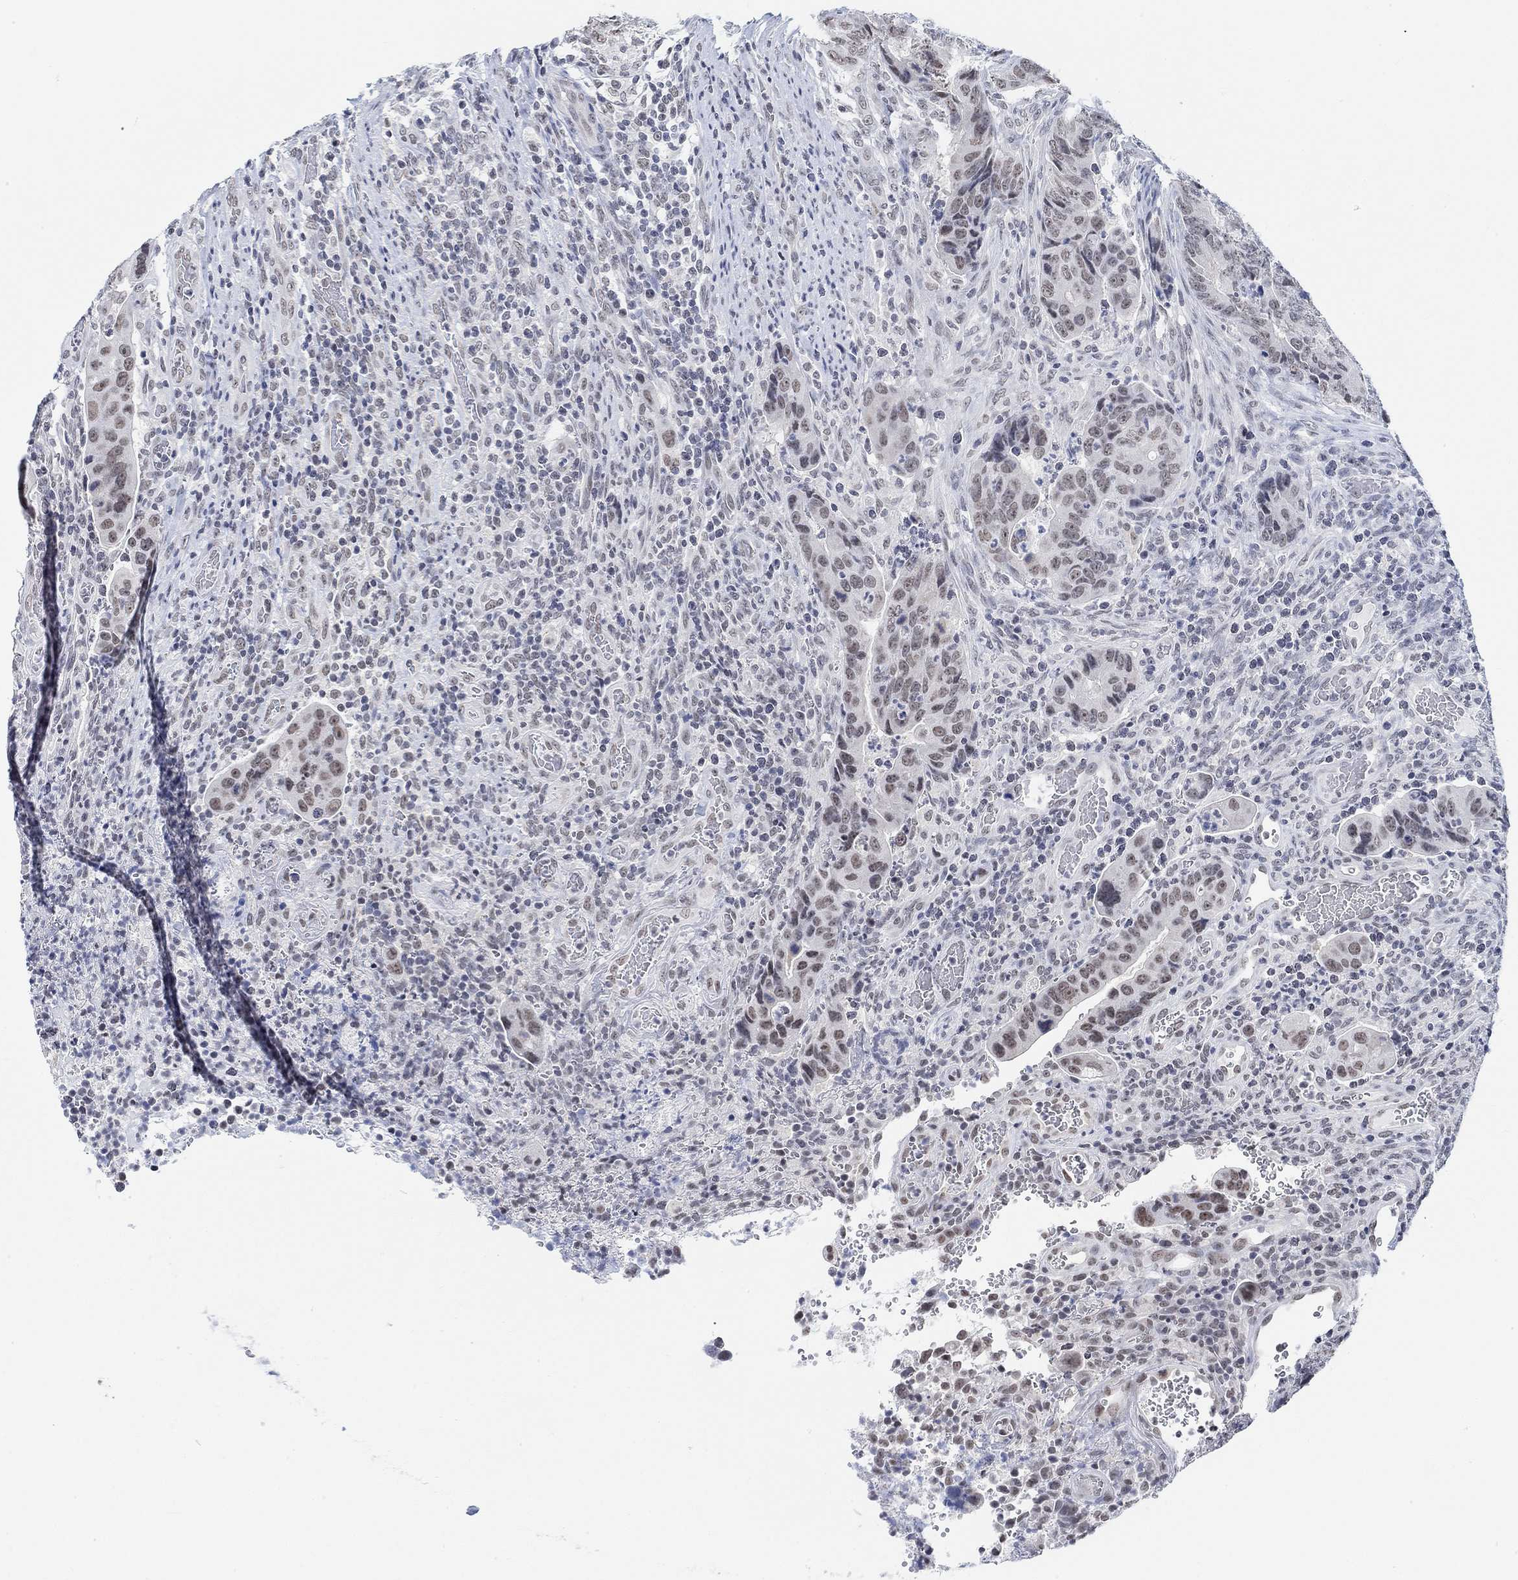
{"staining": {"intensity": "weak", "quantity": "25%-75%", "location": "nuclear"}, "tissue": "colorectal cancer", "cell_type": "Tumor cells", "image_type": "cancer", "snomed": [{"axis": "morphology", "description": "Adenocarcinoma, NOS"}, {"axis": "topography", "description": "Colon"}], "caption": "A high-resolution image shows IHC staining of colorectal cancer (adenocarcinoma), which exhibits weak nuclear expression in approximately 25%-75% of tumor cells. Using DAB (3,3'-diaminobenzidine) (brown) and hematoxylin (blue) stains, captured at high magnification using brightfield microscopy.", "gene": "PURG", "patient": {"sex": "female", "age": 56}}